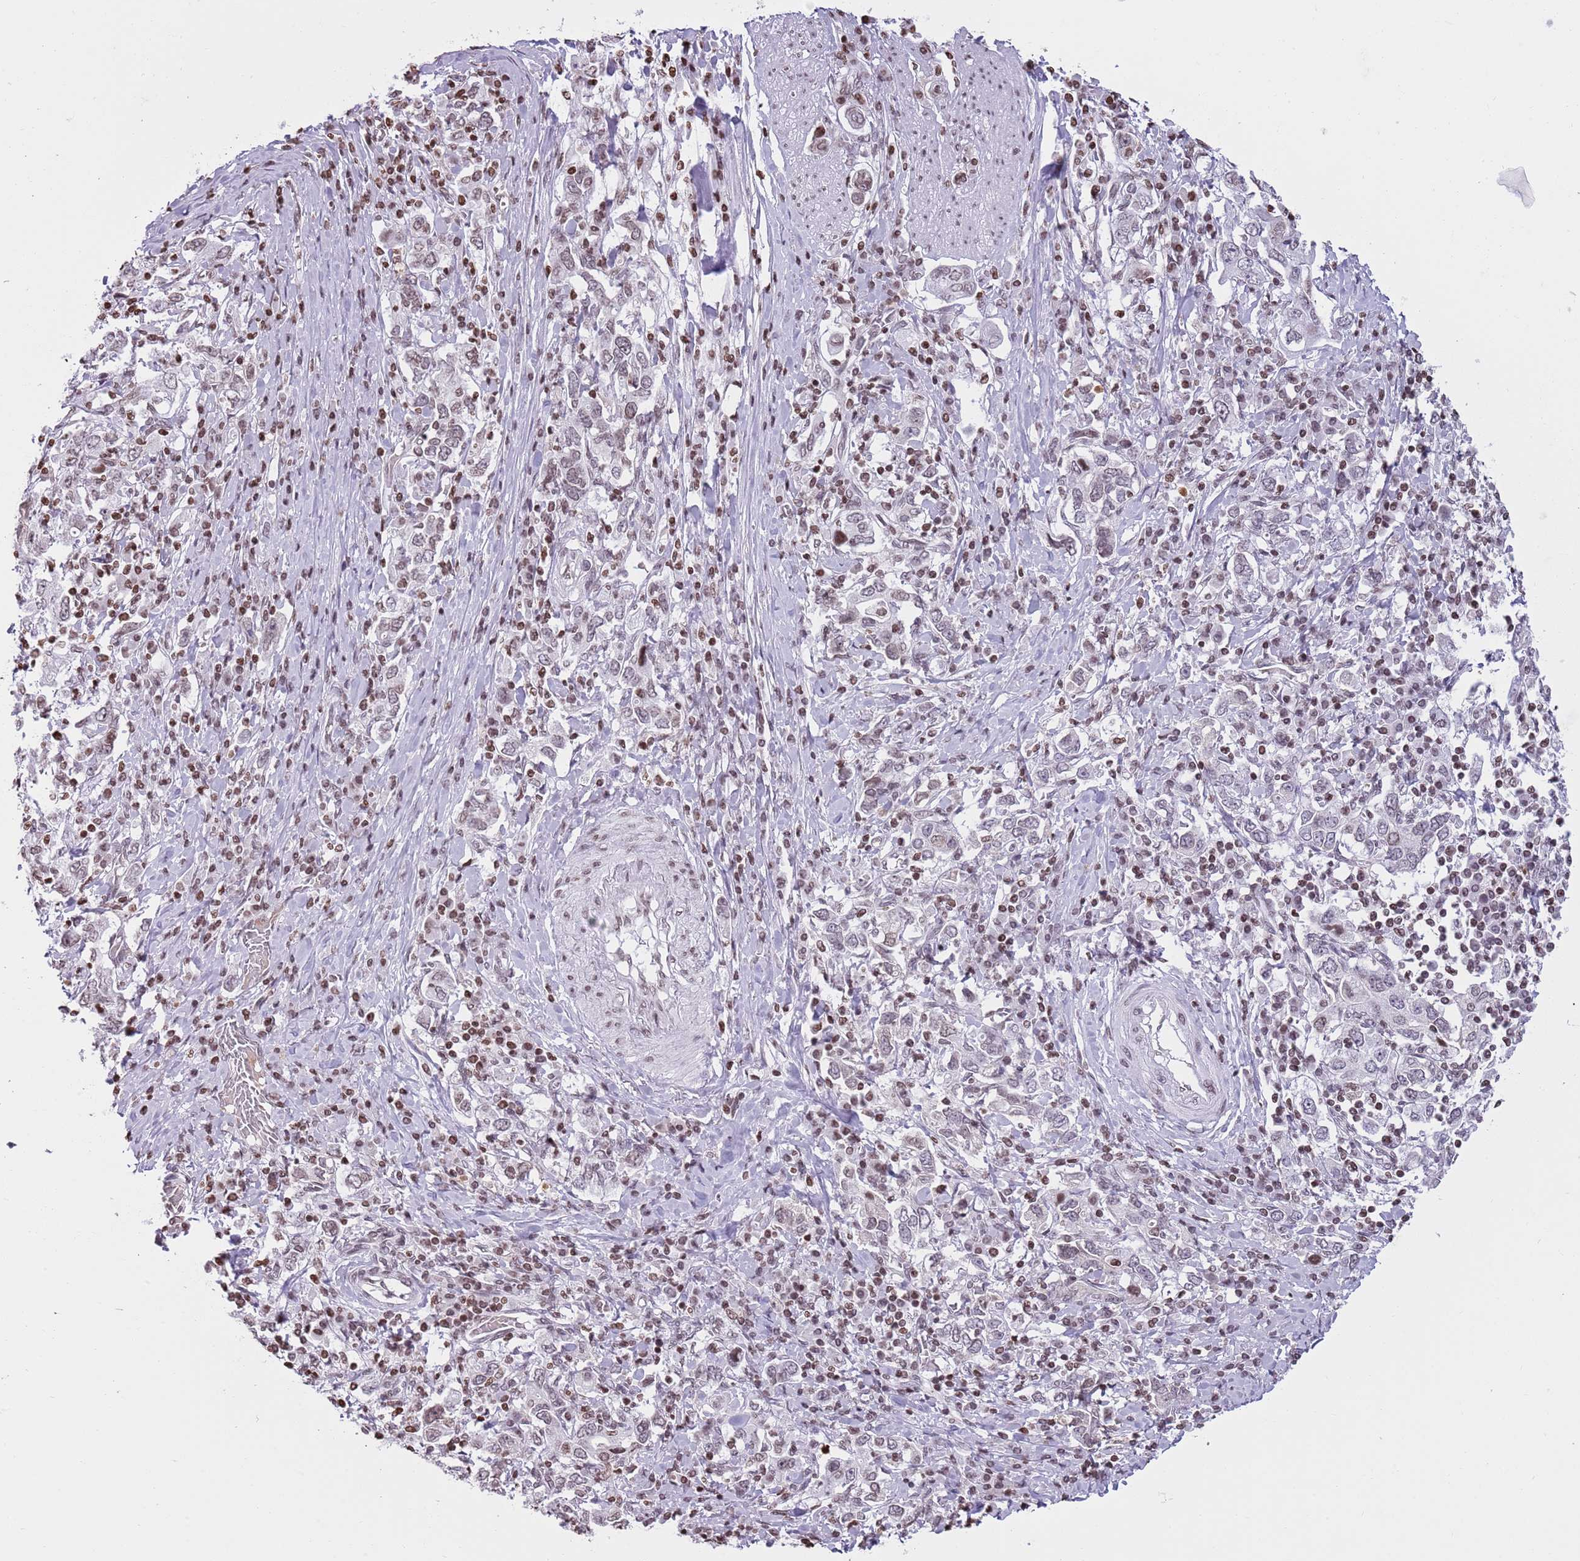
{"staining": {"intensity": "moderate", "quantity": "25%-75%", "location": "nuclear"}, "tissue": "stomach cancer", "cell_type": "Tumor cells", "image_type": "cancer", "snomed": [{"axis": "morphology", "description": "Adenocarcinoma, NOS"}, {"axis": "topography", "description": "Stomach, upper"}, {"axis": "topography", "description": "Stomach"}], "caption": "Protein expression analysis of human stomach adenocarcinoma reveals moderate nuclear positivity in about 25%-75% of tumor cells.", "gene": "KPNA3", "patient": {"sex": "male", "age": 62}}